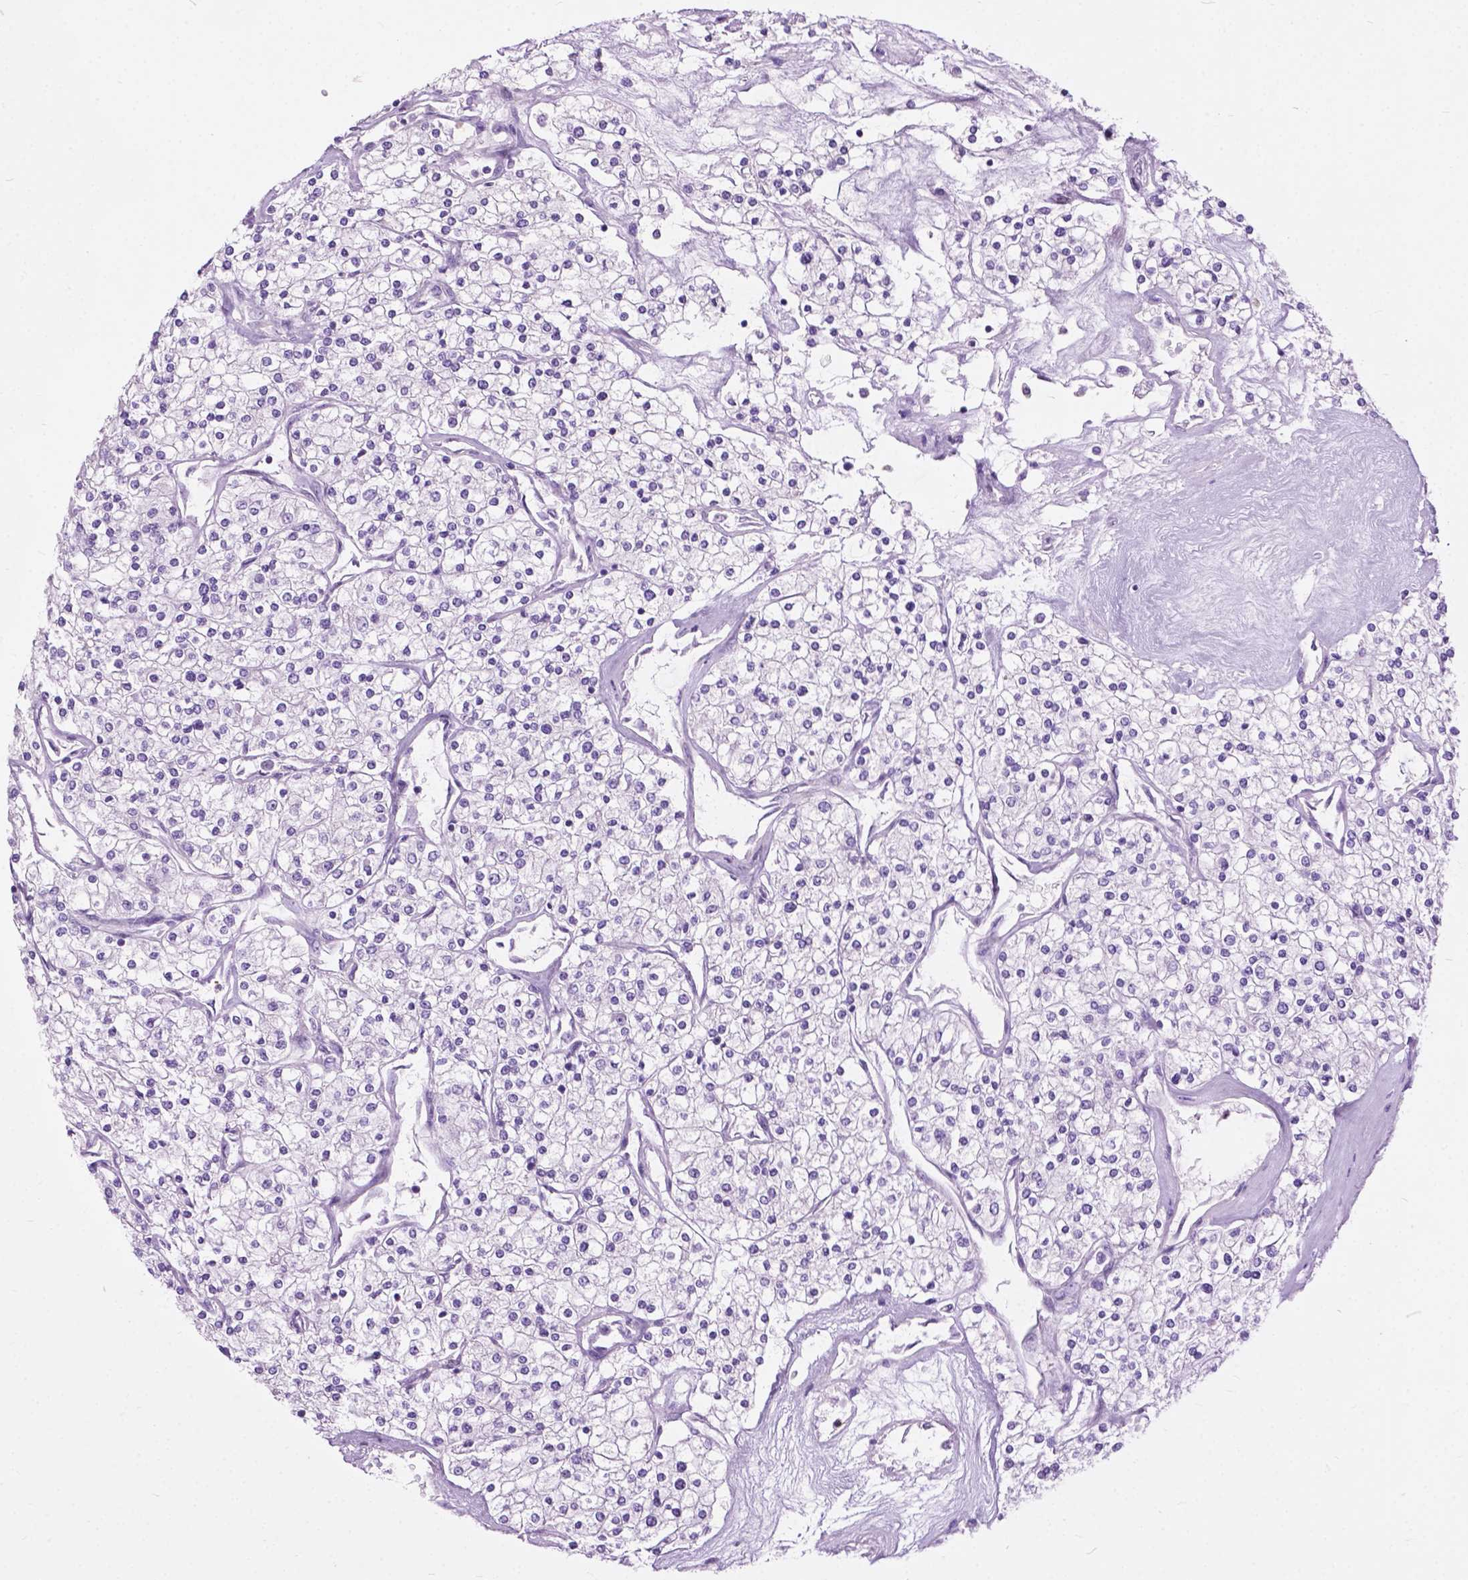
{"staining": {"intensity": "negative", "quantity": "none", "location": "none"}, "tissue": "renal cancer", "cell_type": "Tumor cells", "image_type": "cancer", "snomed": [{"axis": "morphology", "description": "Adenocarcinoma, NOS"}, {"axis": "topography", "description": "Kidney"}], "caption": "This is an IHC micrograph of renal adenocarcinoma. There is no positivity in tumor cells.", "gene": "PRR35", "patient": {"sex": "male", "age": 80}}